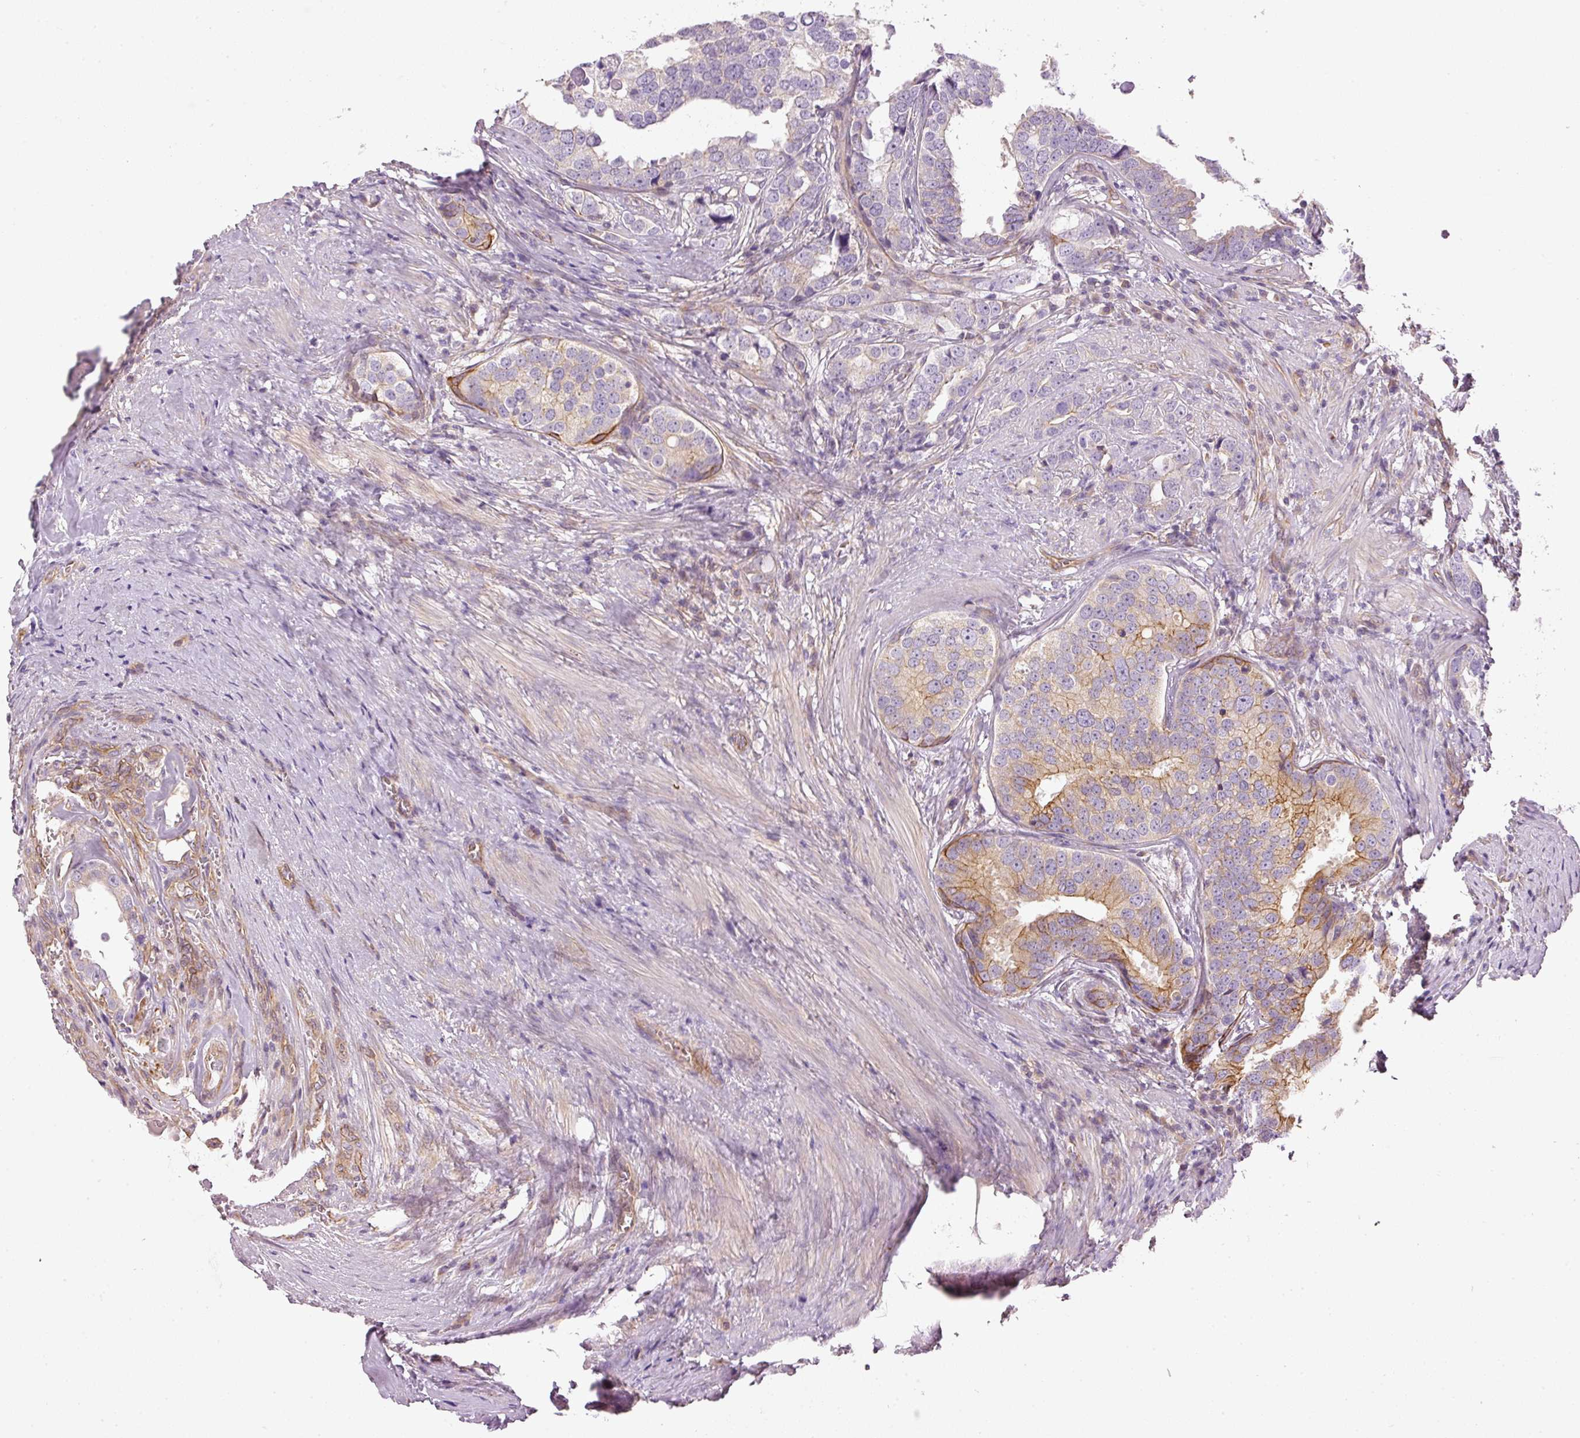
{"staining": {"intensity": "moderate", "quantity": "25%-75%", "location": "cytoplasmic/membranous"}, "tissue": "prostate cancer", "cell_type": "Tumor cells", "image_type": "cancer", "snomed": [{"axis": "morphology", "description": "Adenocarcinoma, High grade"}, {"axis": "topography", "description": "Prostate"}], "caption": "Human adenocarcinoma (high-grade) (prostate) stained with a brown dye demonstrates moderate cytoplasmic/membranous positive staining in approximately 25%-75% of tumor cells.", "gene": "OSR2", "patient": {"sex": "male", "age": 71}}